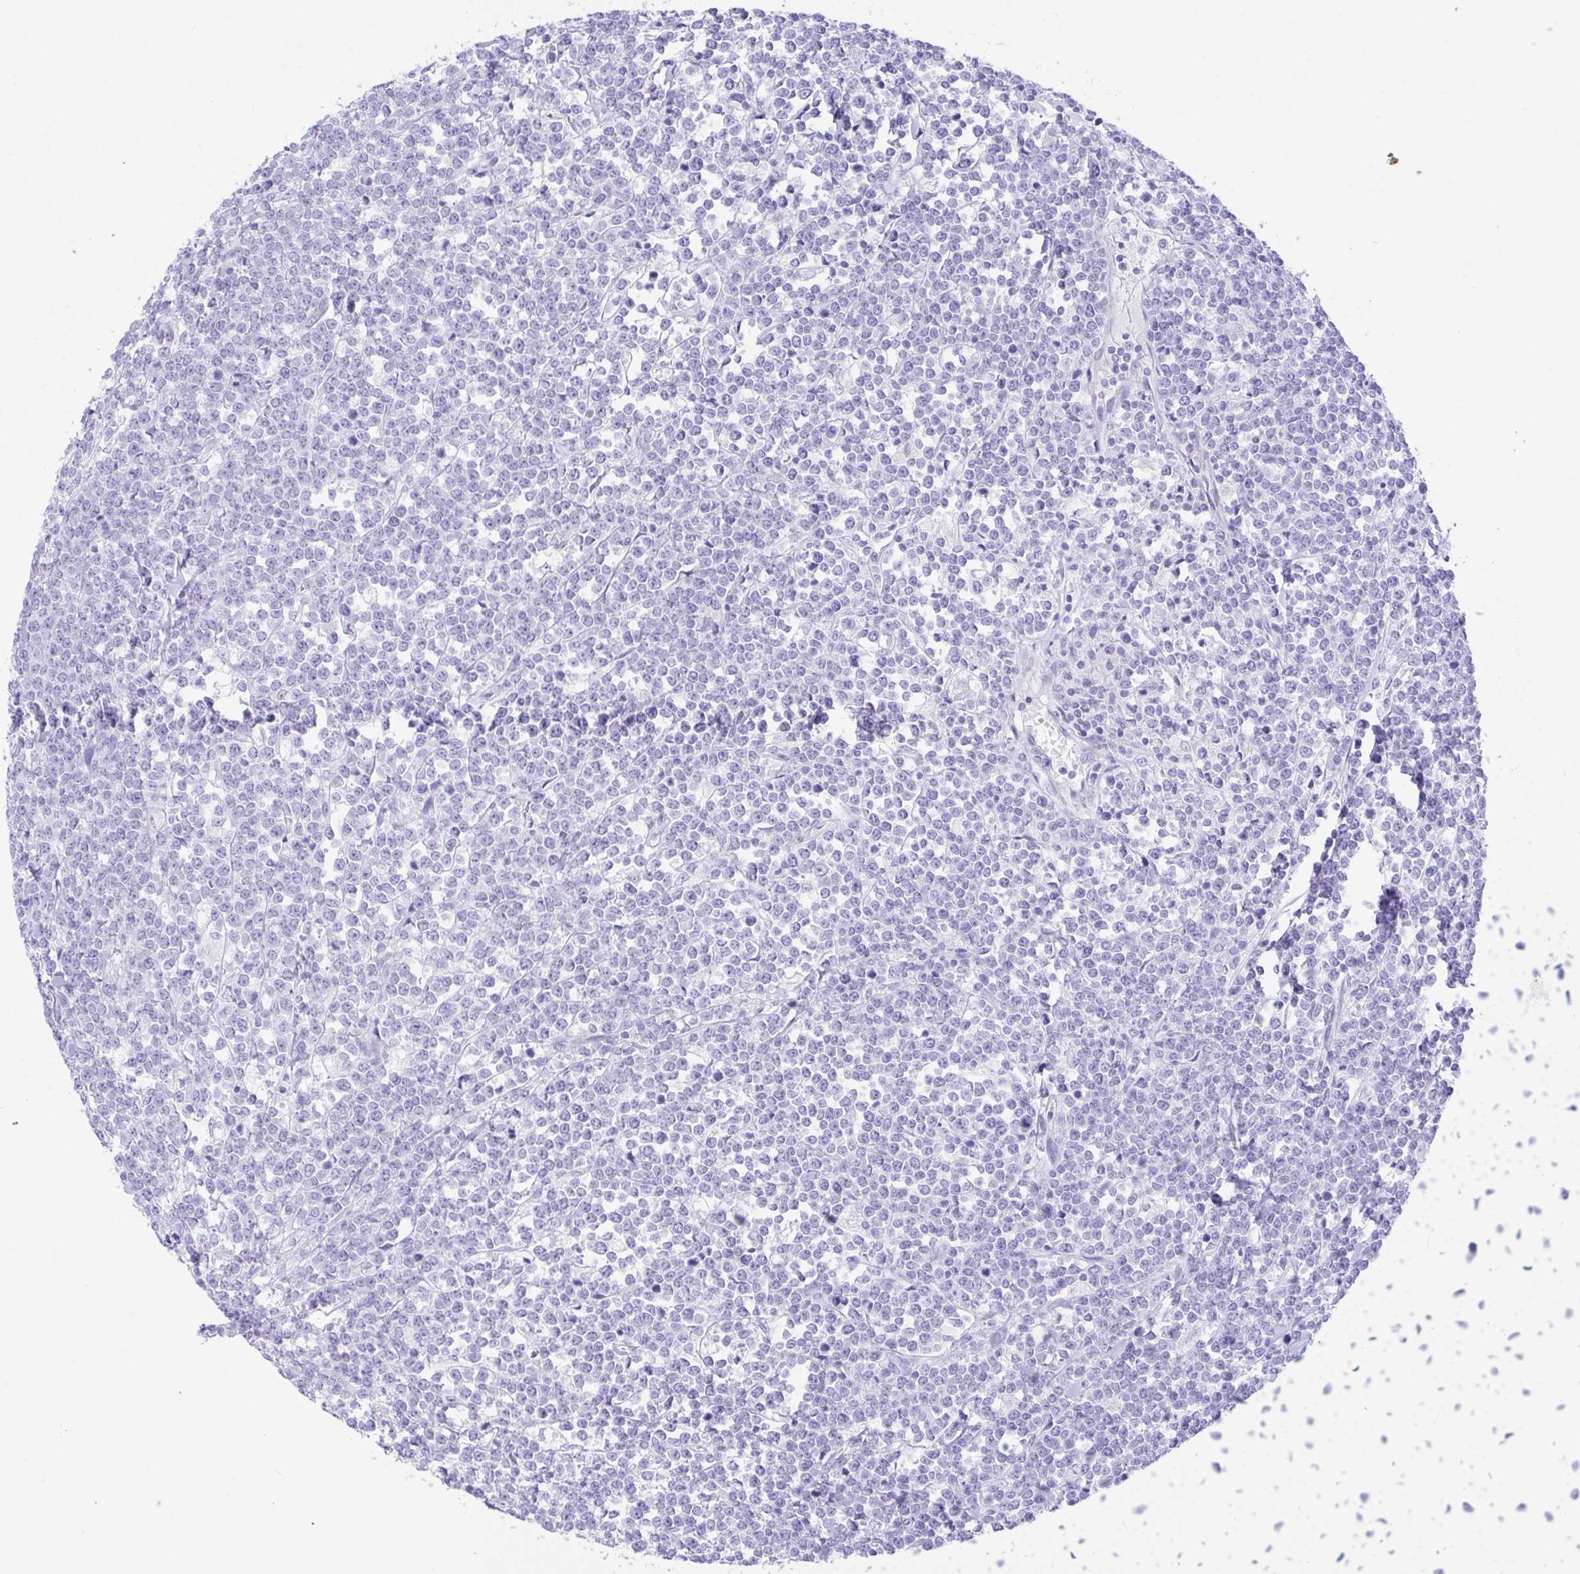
{"staining": {"intensity": "negative", "quantity": "none", "location": "none"}, "tissue": "lymphoma", "cell_type": "Tumor cells", "image_type": "cancer", "snomed": [{"axis": "morphology", "description": "Malignant lymphoma, non-Hodgkin's type, High grade"}, {"axis": "topography", "description": "Small intestine"}, {"axis": "topography", "description": "Colon"}], "caption": "Tumor cells show no significant staining in malignant lymphoma, non-Hodgkin's type (high-grade).", "gene": "NDUFAF8", "patient": {"sex": "male", "age": 8}}